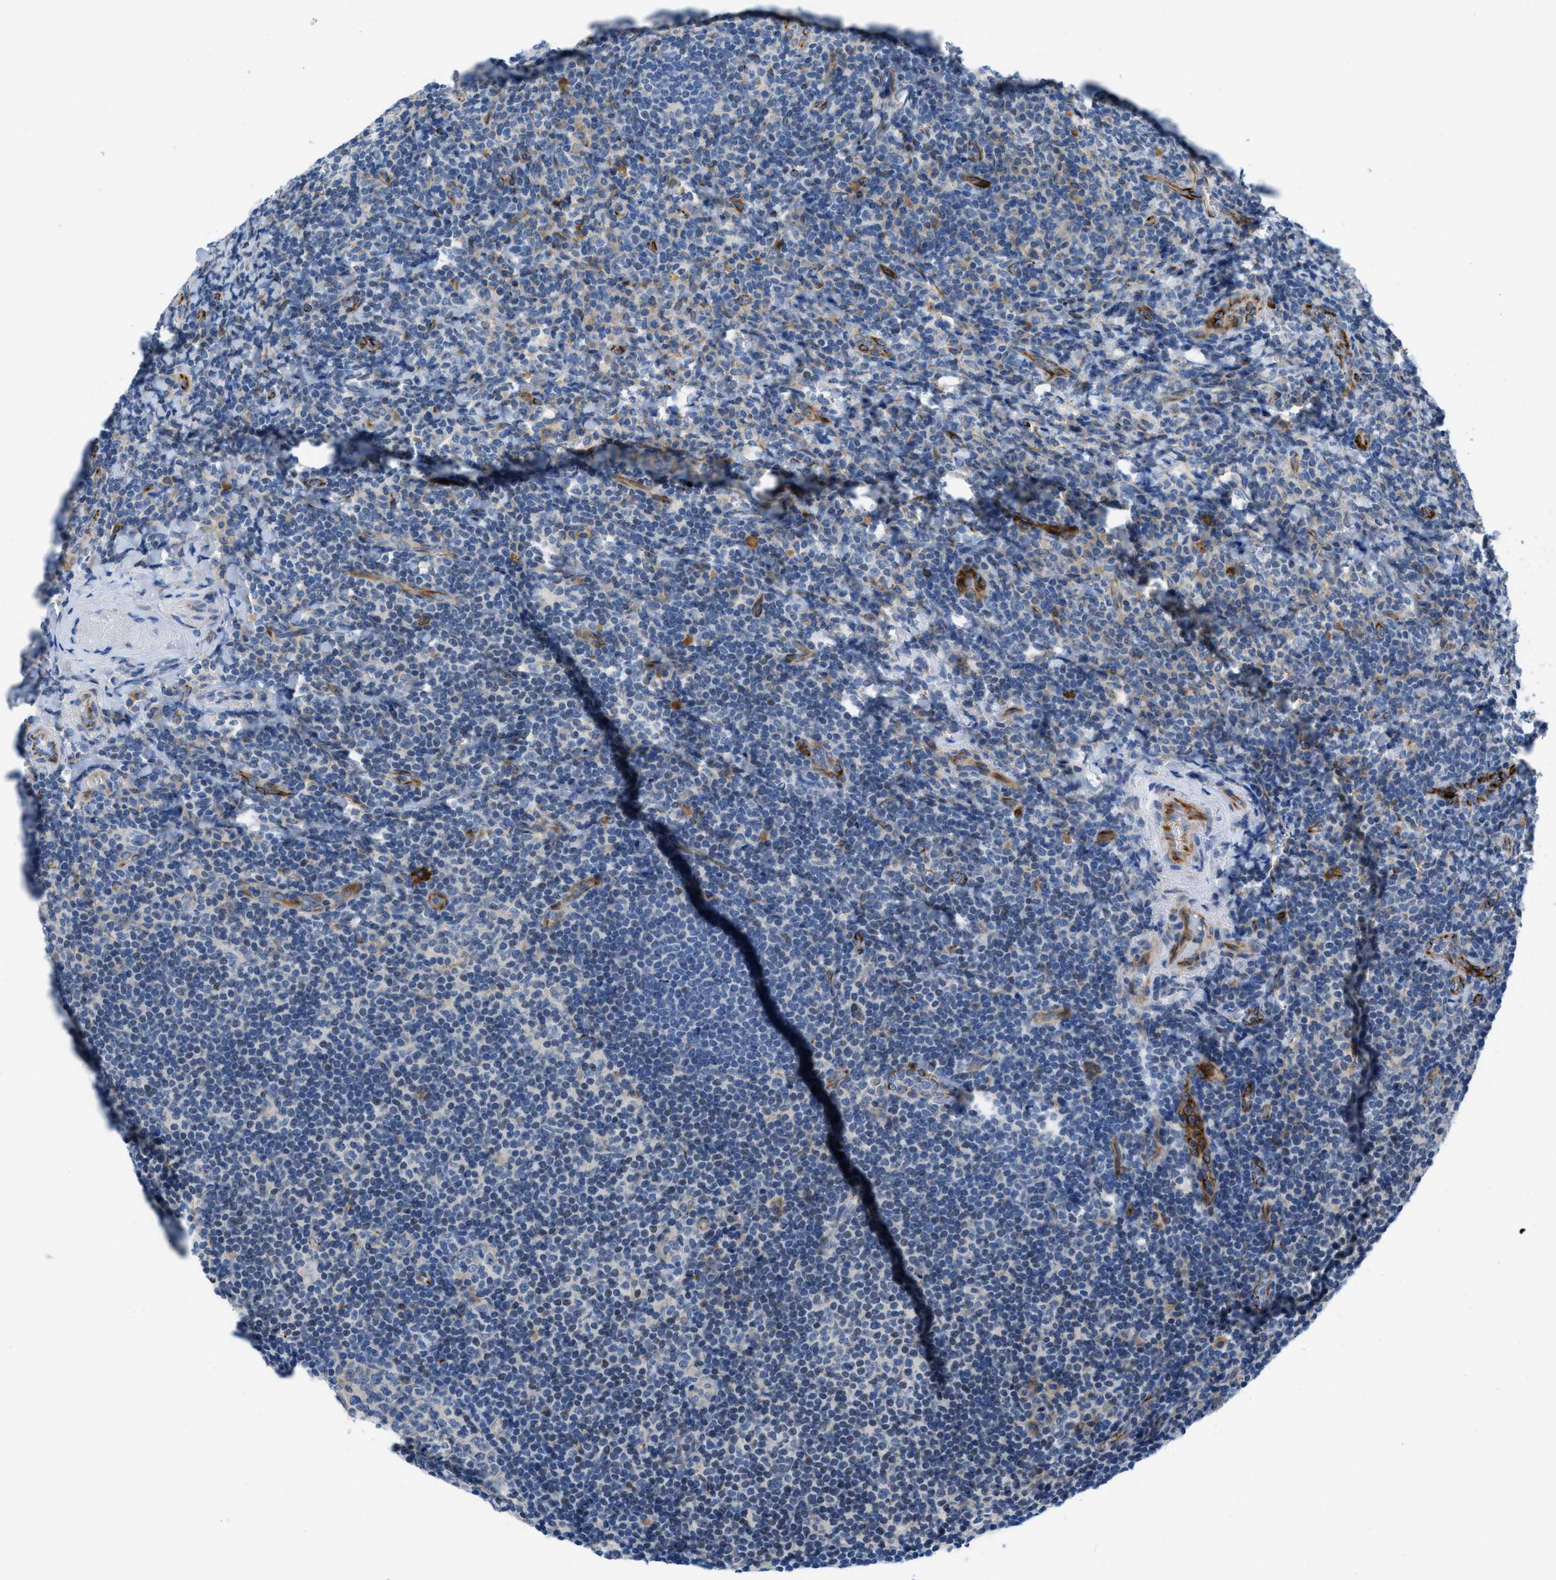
{"staining": {"intensity": "weak", "quantity": "<25%", "location": "cytoplasmic/membranous"}, "tissue": "tonsil", "cell_type": "Germinal center cells", "image_type": "normal", "snomed": [{"axis": "morphology", "description": "Normal tissue, NOS"}, {"axis": "topography", "description": "Tonsil"}], "caption": "Germinal center cells are negative for brown protein staining in benign tonsil.", "gene": "ZNF831", "patient": {"sex": "male", "age": 37}}